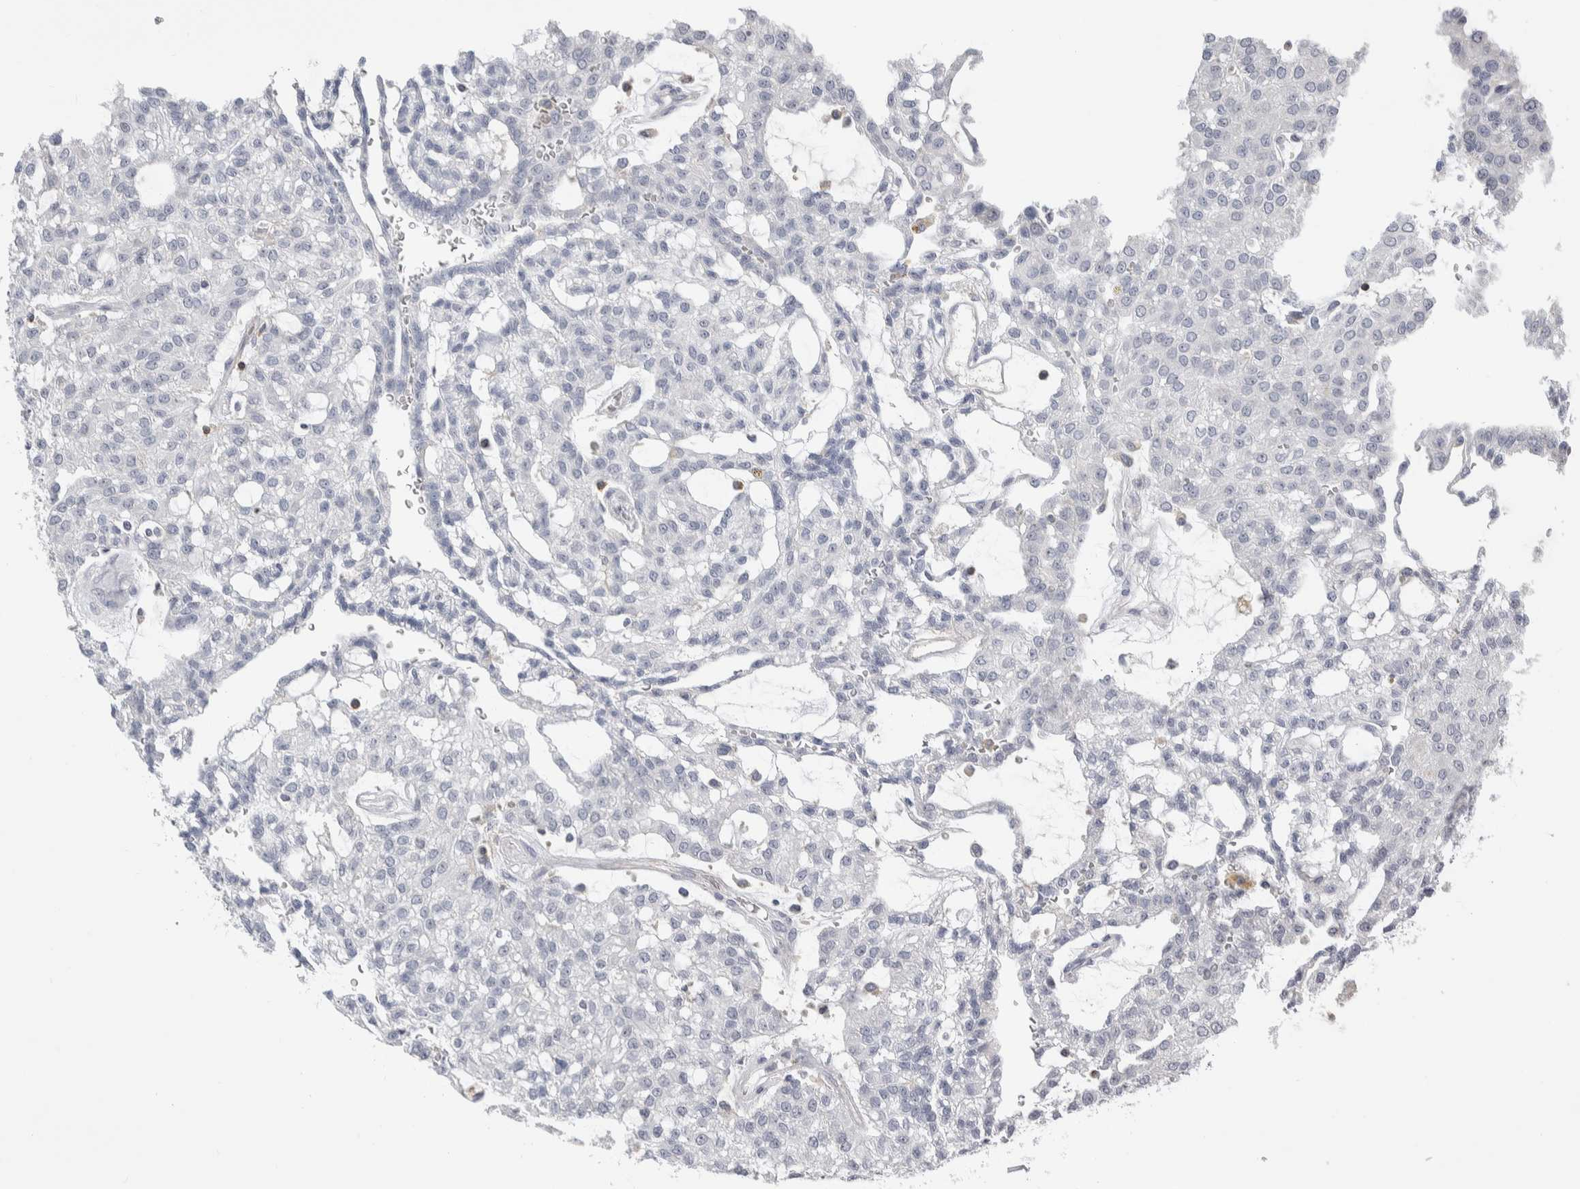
{"staining": {"intensity": "negative", "quantity": "none", "location": "none"}, "tissue": "renal cancer", "cell_type": "Tumor cells", "image_type": "cancer", "snomed": [{"axis": "morphology", "description": "Adenocarcinoma, NOS"}, {"axis": "topography", "description": "Kidney"}], "caption": "High power microscopy photomicrograph of an IHC histopathology image of renal cancer (adenocarcinoma), revealing no significant staining in tumor cells.", "gene": "CEP295NL", "patient": {"sex": "male", "age": 63}}